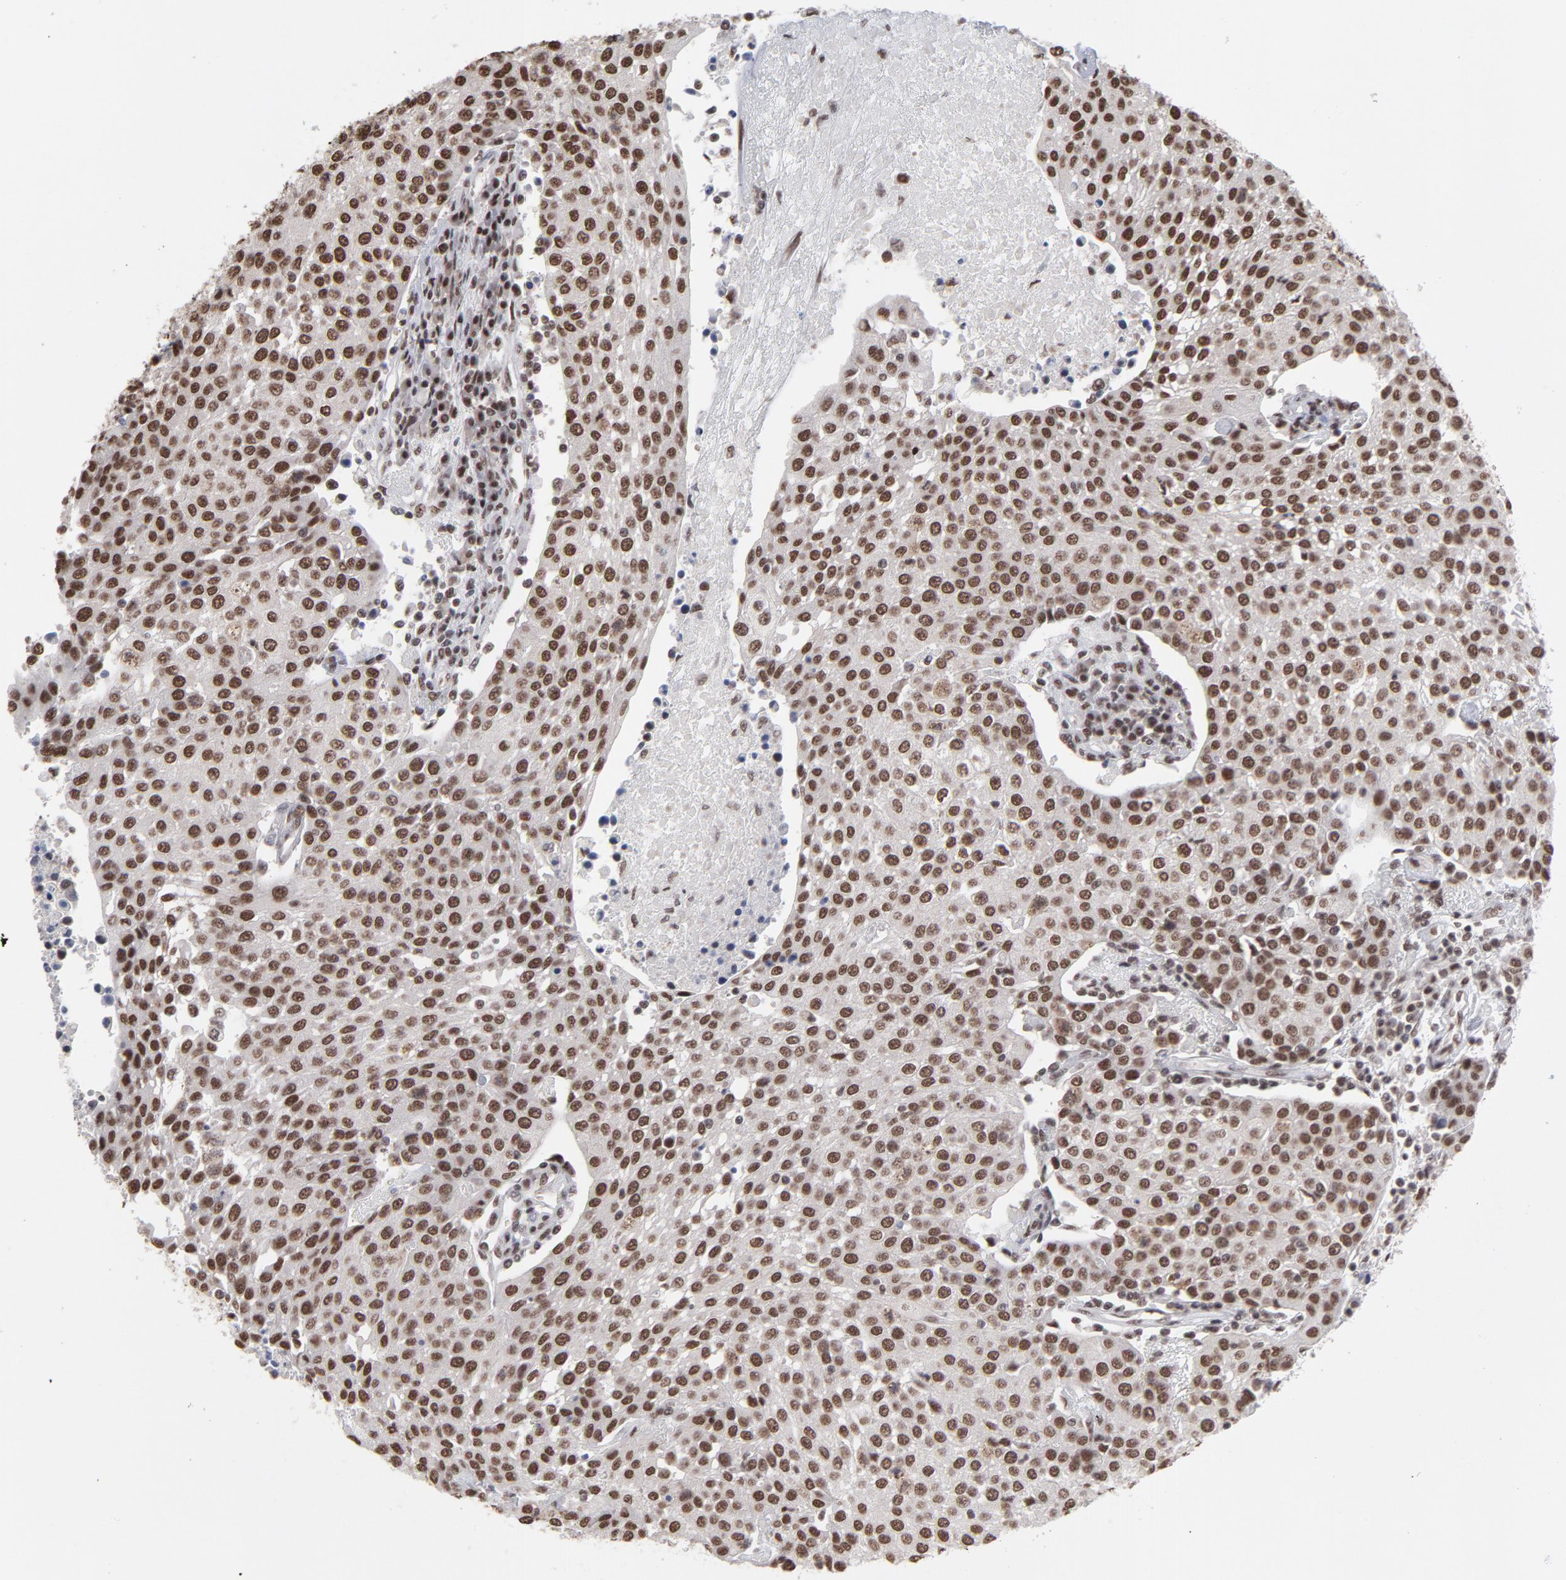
{"staining": {"intensity": "strong", "quantity": ">75%", "location": "nuclear"}, "tissue": "urothelial cancer", "cell_type": "Tumor cells", "image_type": "cancer", "snomed": [{"axis": "morphology", "description": "Urothelial carcinoma, High grade"}, {"axis": "topography", "description": "Urinary bladder"}], "caption": "This image demonstrates IHC staining of urothelial cancer, with high strong nuclear positivity in approximately >75% of tumor cells.", "gene": "ZNF3", "patient": {"sex": "female", "age": 85}}